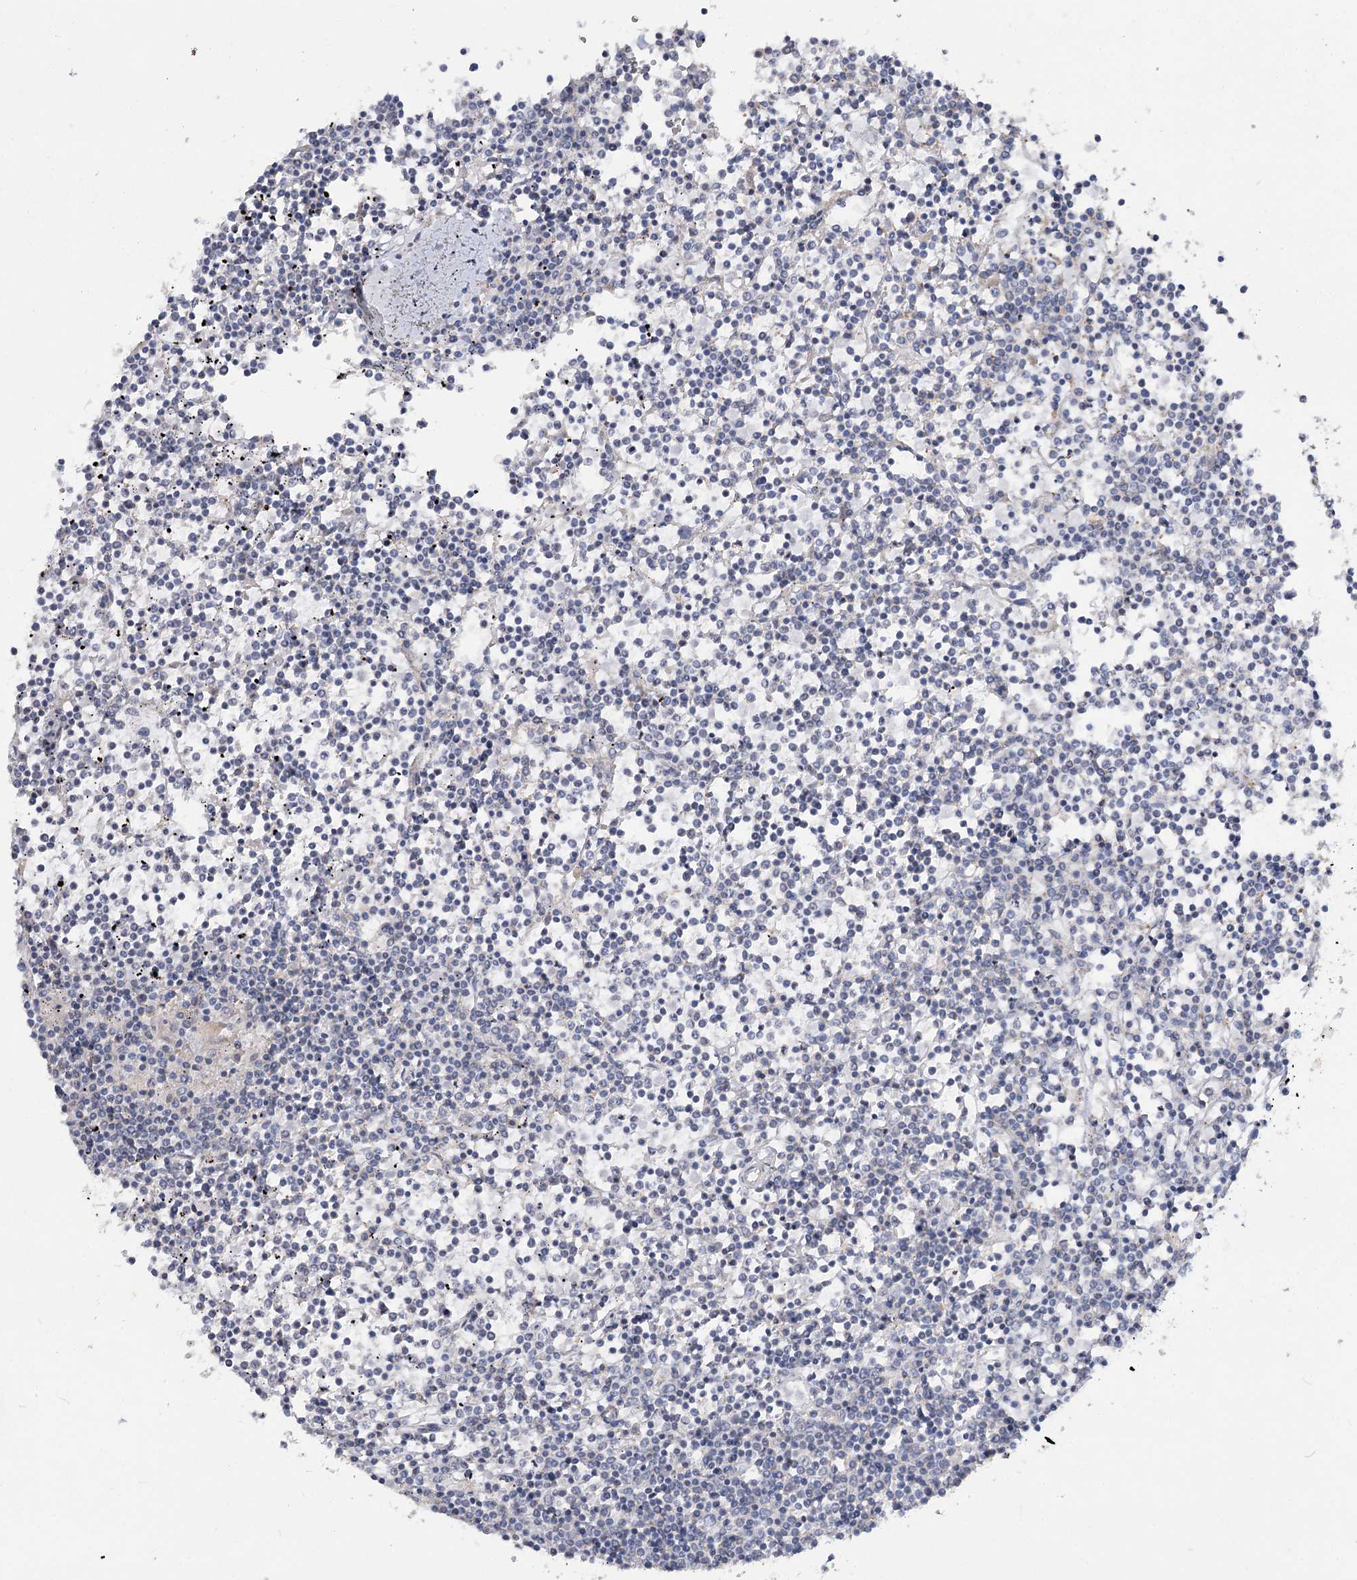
{"staining": {"intensity": "negative", "quantity": "none", "location": "none"}, "tissue": "lymphoma", "cell_type": "Tumor cells", "image_type": "cancer", "snomed": [{"axis": "morphology", "description": "Malignant lymphoma, non-Hodgkin's type, Low grade"}, {"axis": "topography", "description": "Spleen"}], "caption": "IHC micrograph of human malignant lymphoma, non-Hodgkin's type (low-grade) stained for a protein (brown), which exhibits no positivity in tumor cells.", "gene": "TMEM187", "patient": {"sex": "female", "age": 19}}